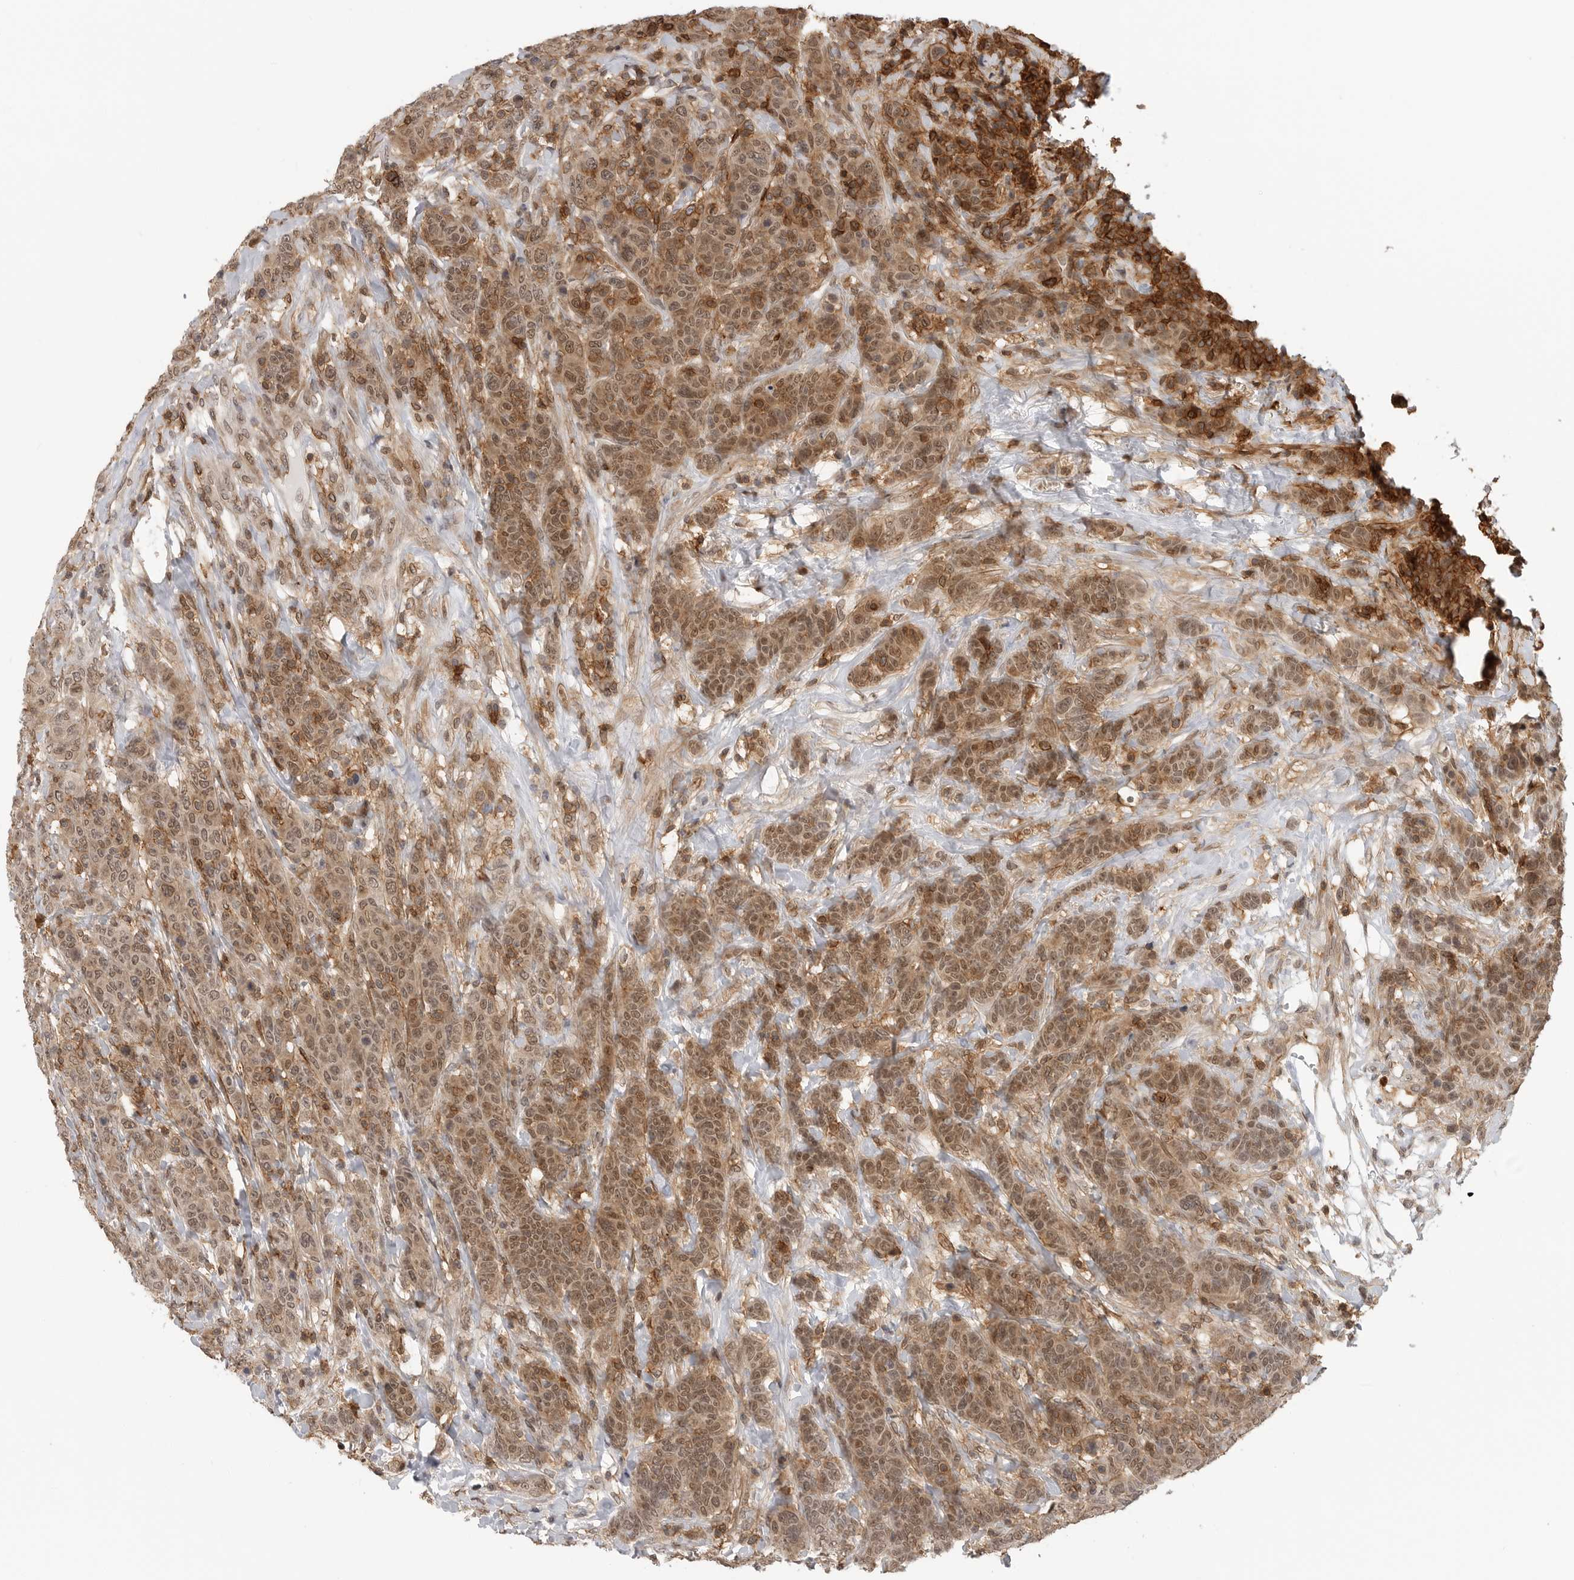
{"staining": {"intensity": "moderate", "quantity": ">75%", "location": "cytoplasmic/membranous,nuclear"}, "tissue": "breast cancer", "cell_type": "Tumor cells", "image_type": "cancer", "snomed": [{"axis": "morphology", "description": "Duct carcinoma"}, {"axis": "topography", "description": "Breast"}], "caption": "An IHC micrograph of tumor tissue is shown. Protein staining in brown labels moderate cytoplasmic/membranous and nuclear positivity in breast cancer (infiltrating ductal carcinoma) within tumor cells.", "gene": "ANXA11", "patient": {"sex": "female", "age": 37}}